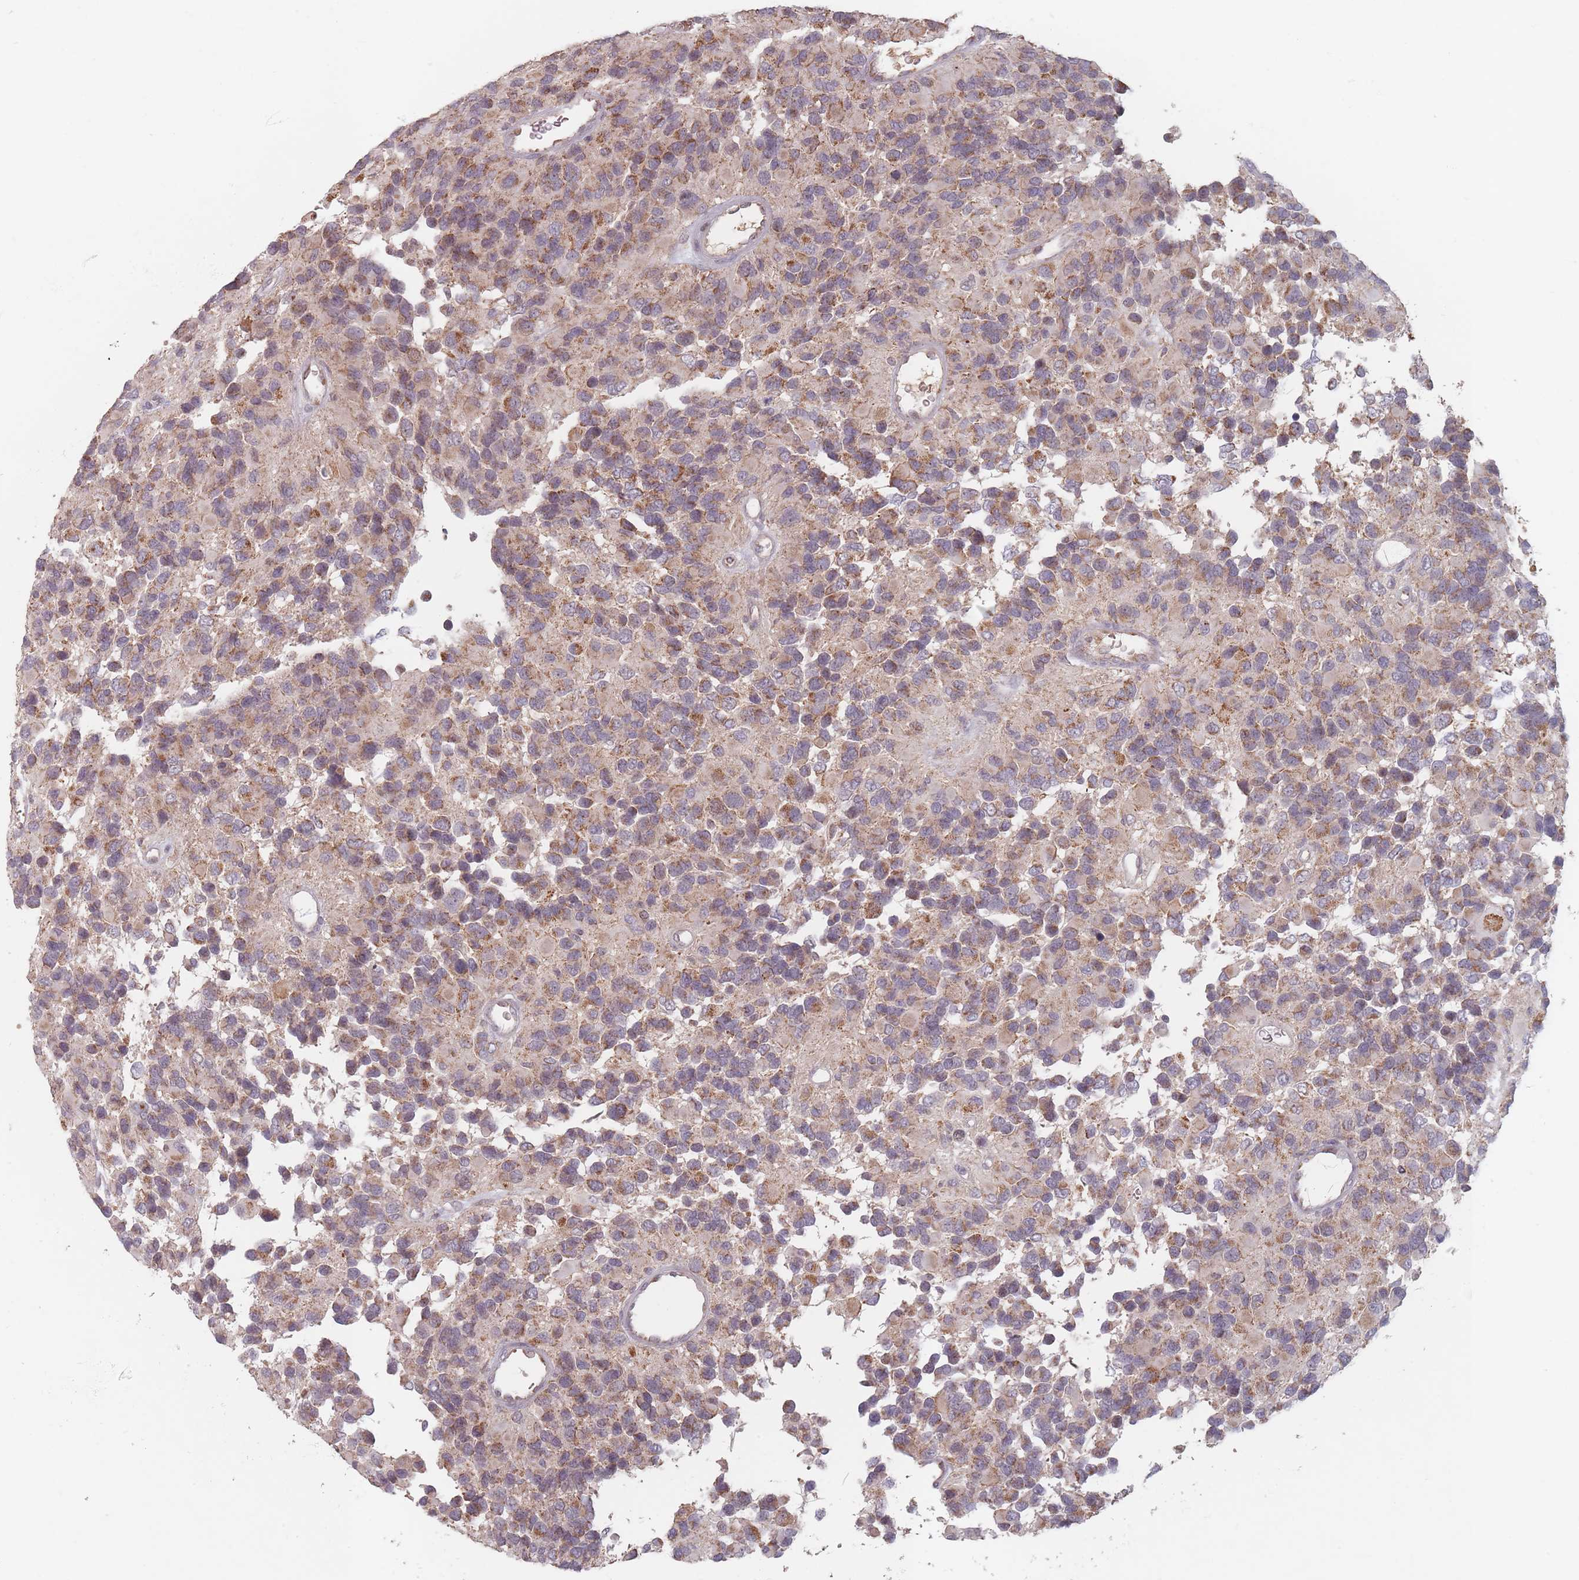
{"staining": {"intensity": "moderate", "quantity": "25%-75%", "location": "cytoplasmic/membranous"}, "tissue": "glioma", "cell_type": "Tumor cells", "image_type": "cancer", "snomed": [{"axis": "morphology", "description": "Glioma, malignant, High grade"}, {"axis": "topography", "description": "Brain"}], "caption": "The histopathology image exhibits staining of glioma, revealing moderate cytoplasmic/membranous protein expression (brown color) within tumor cells.", "gene": "OR2M4", "patient": {"sex": "male", "age": 77}}